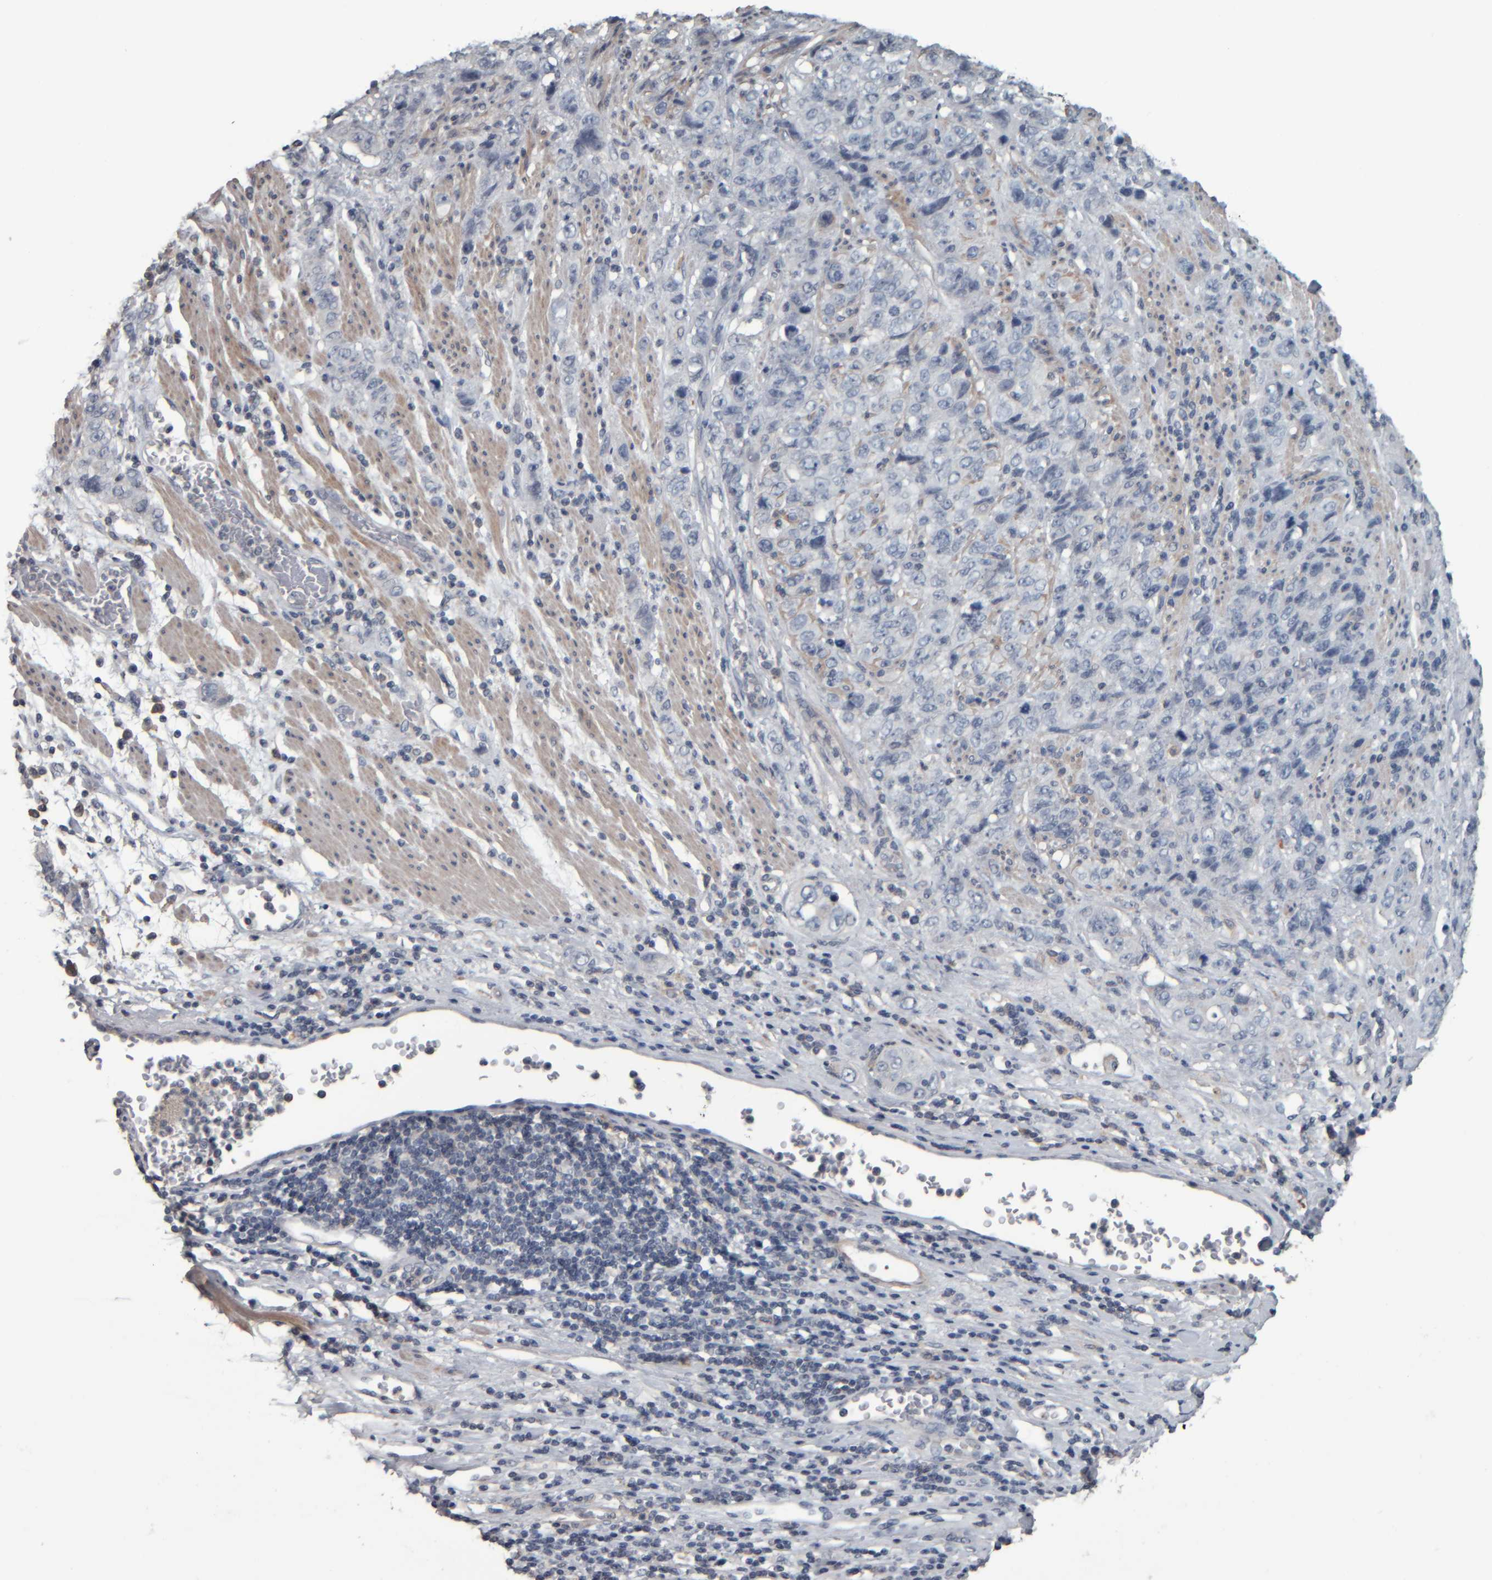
{"staining": {"intensity": "negative", "quantity": "none", "location": "none"}, "tissue": "stomach cancer", "cell_type": "Tumor cells", "image_type": "cancer", "snomed": [{"axis": "morphology", "description": "Adenocarcinoma, NOS"}, {"axis": "topography", "description": "Stomach"}], "caption": "The IHC histopathology image has no significant expression in tumor cells of stomach adenocarcinoma tissue.", "gene": "CAVIN4", "patient": {"sex": "male", "age": 48}}